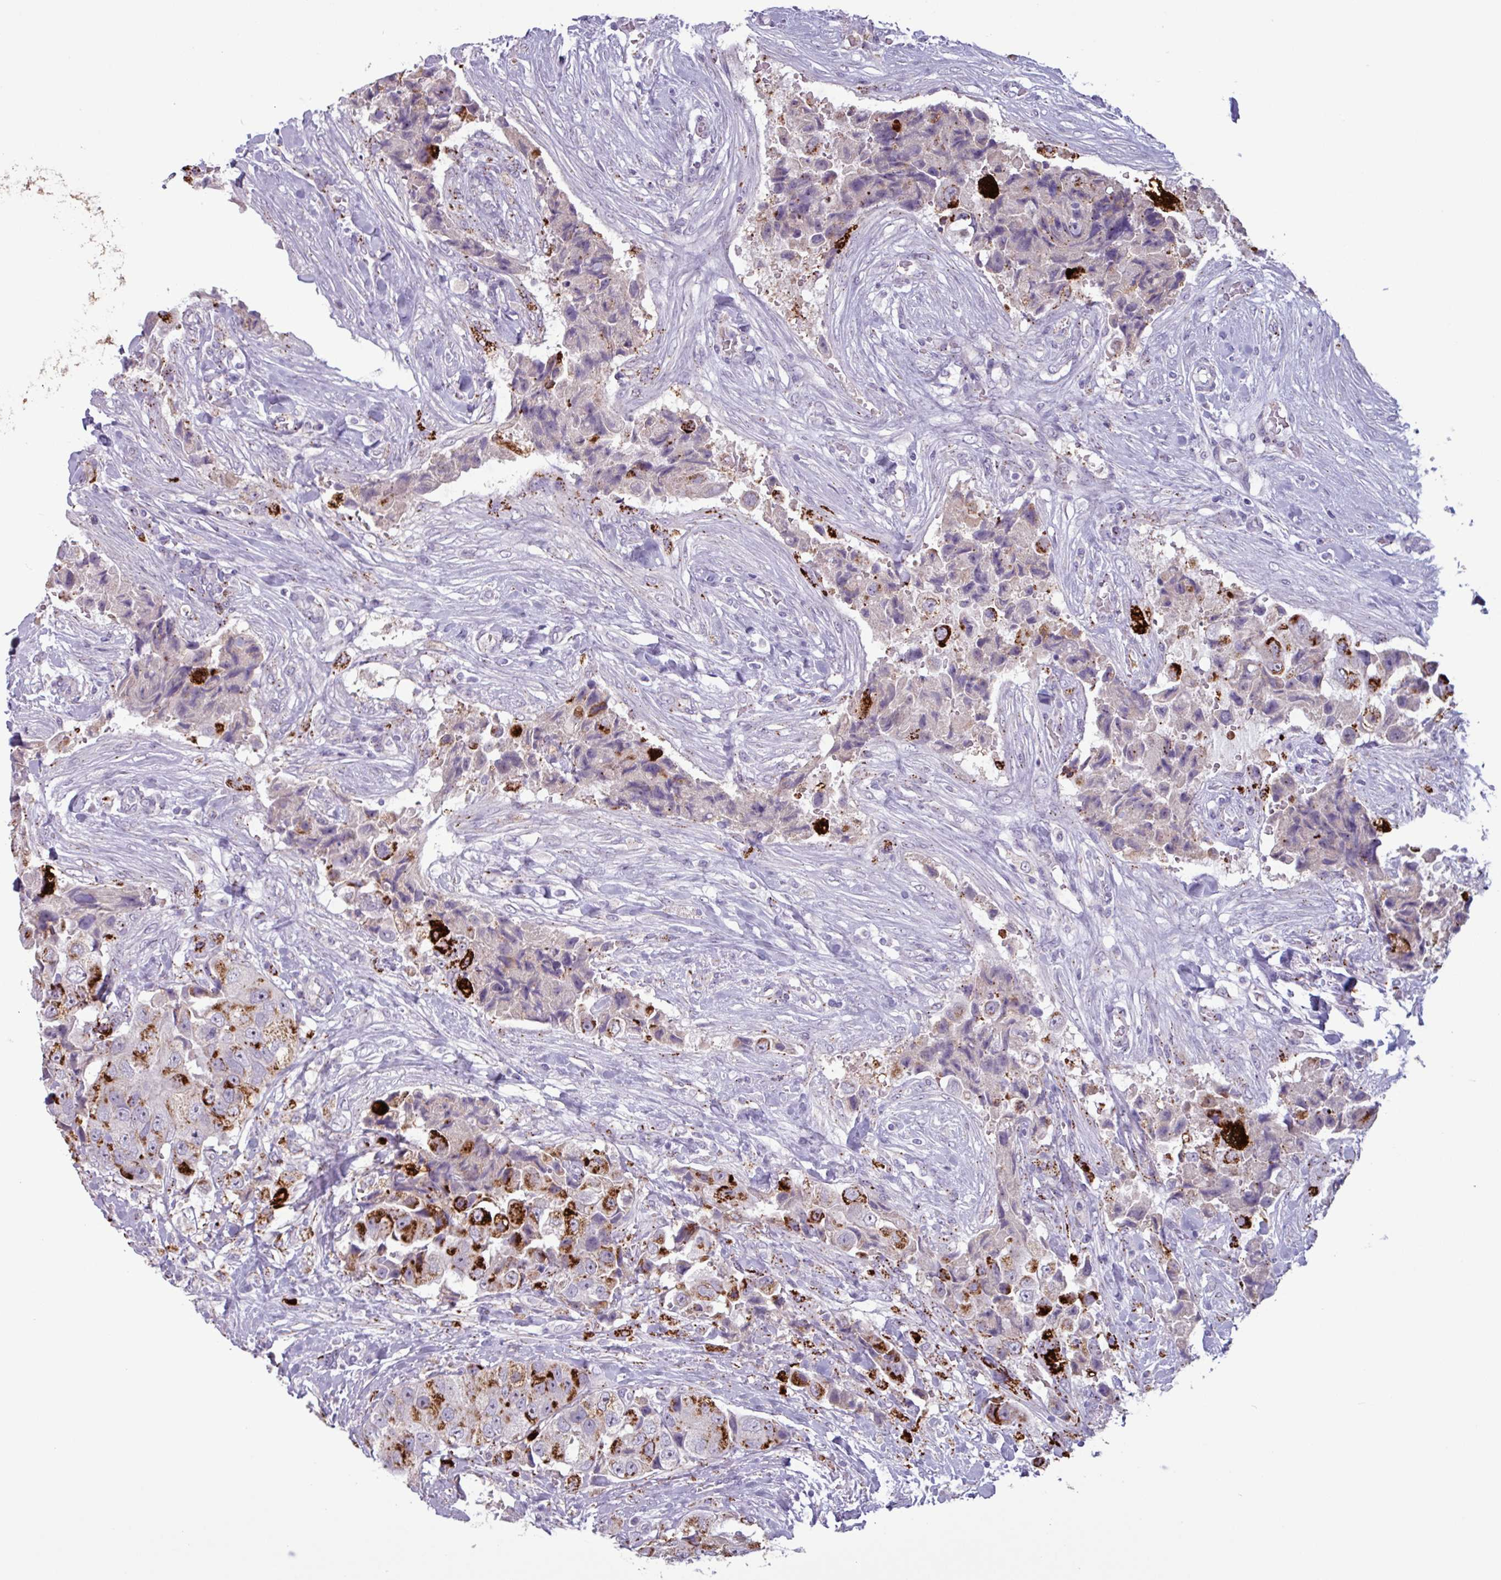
{"staining": {"intensity": "strong", "quantity": "25%-75%", "location": "cytoplasmic/membranous"}, "tissue": "breast cancer", "cell_type": "Tumor cells", "image_type": "cancer", "snomed": [{"axis": "morphology", "description": "Normal tissue, NOS"}, {"axis": "morphology", "description": "Duct carcinoma"}, {"axis": "topography", "description": "Breast"}], "caption": "A micrograph showing strong cytoplasmic/membranous expression in about 25%-75% of tumor cells in breast cancer (invasive ductal carcinoma), as visualized by brown immunohistochemical staining.", "gene": "PLIN2", "patient": {"sex": "female", "age": 62}}